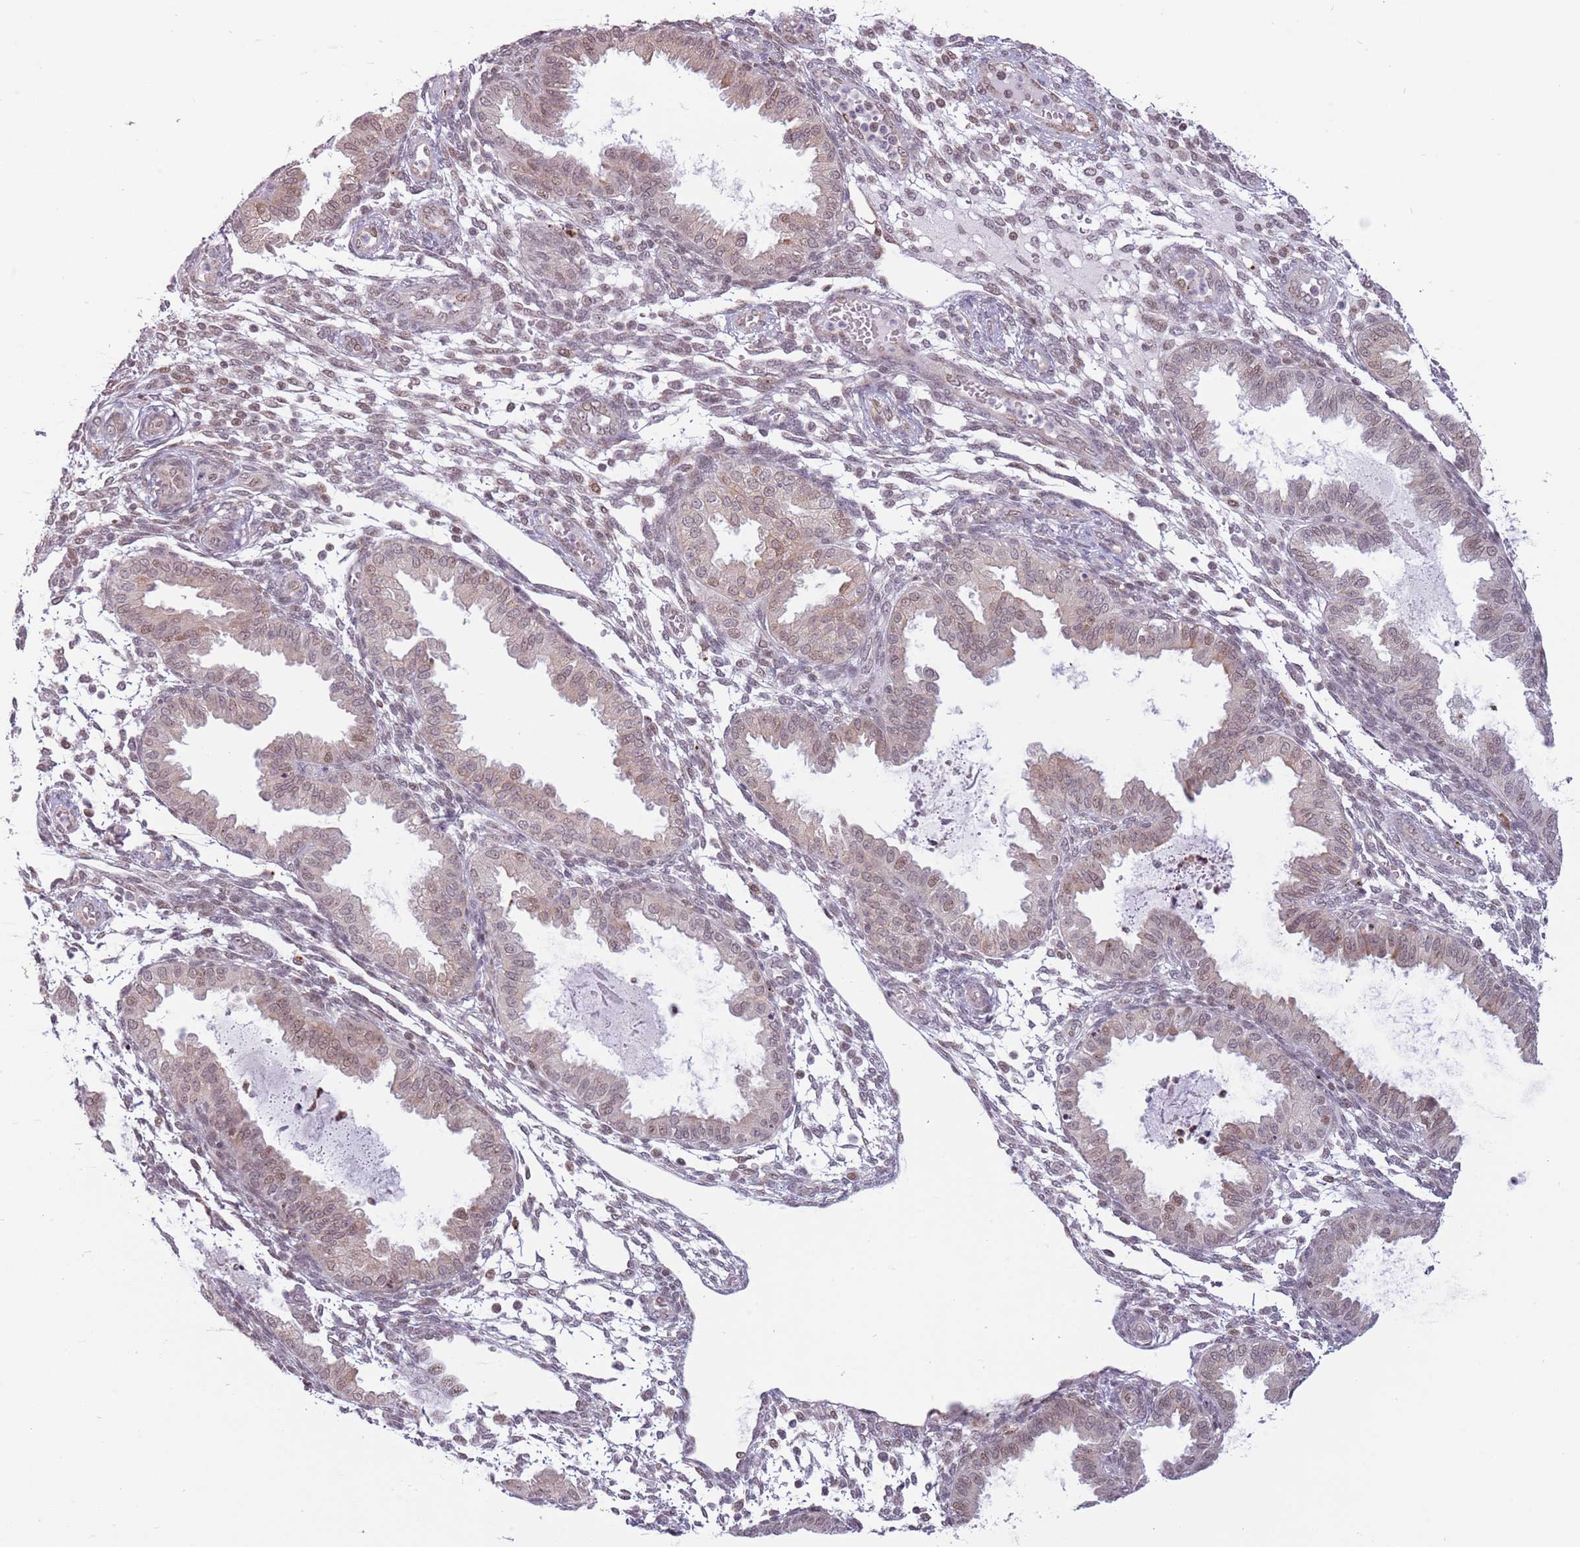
{"staining": {"intensity": "weak", "quantity": "<25%", "location": "nuclear"}, "tissue": "endometrium", "cell_type": "Cells in endometrial stroma", "image_type": "normal", "snomed": [{"axis": "morphology", "description": "Normal tissue, NOS"}, {"axis": "topography", "description": "Endometrium"}], "caption": "DAB immunohistochemical staining of unremarkable endometrium displays no significant staining in cells in endometrial stroma. The staining is performed using DAB (3,3'-diaminobenzidine) brown chromogen with nuclei counter-stained in using hematoxylin.", "gene": "BARD1", "patient": {"sex": "female", "age": 33}}